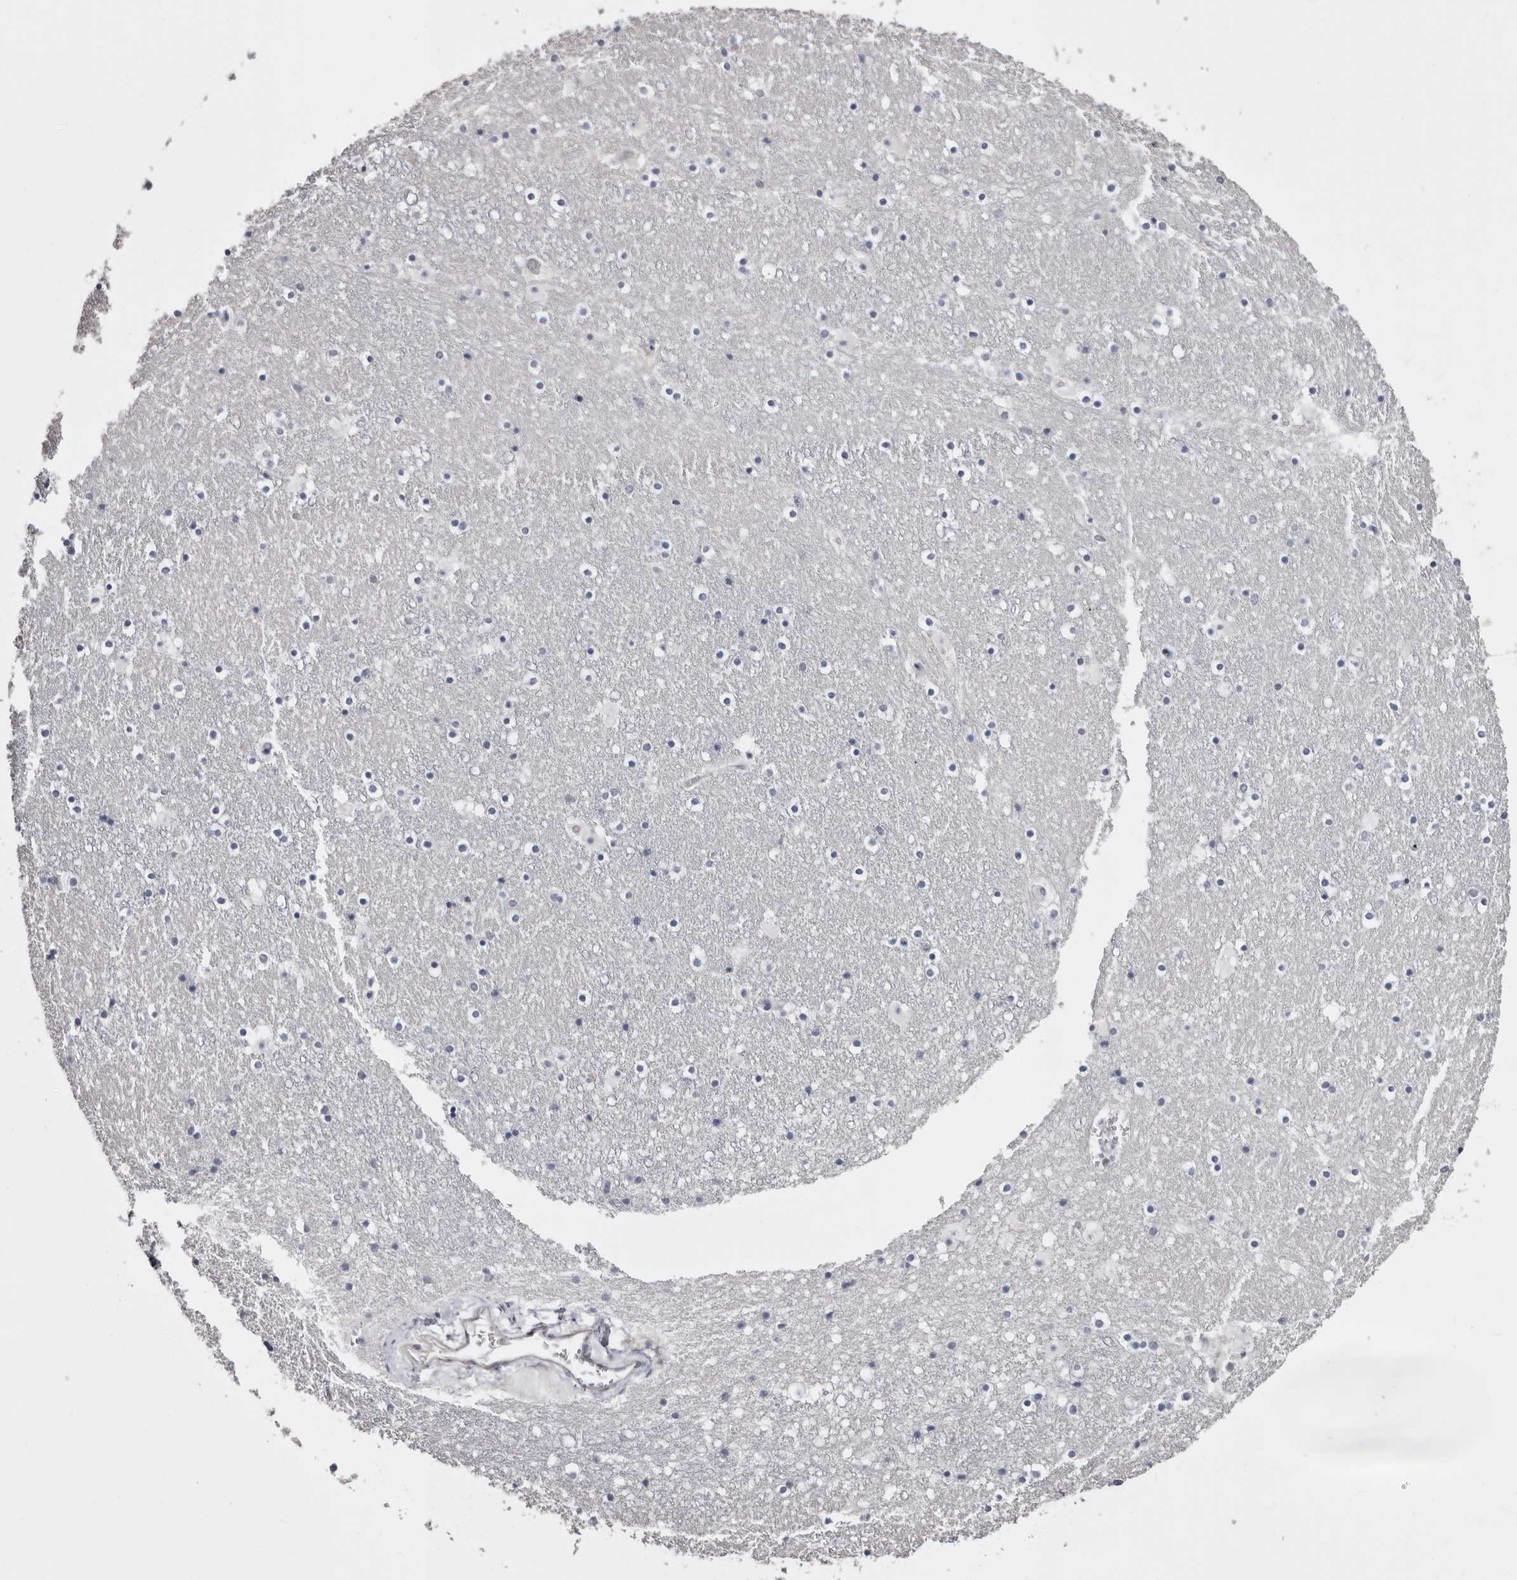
{"staining": {"intensity": "negative", "quantity": "none", "location": "none"}, "tissue": "caudate", "cell_type": "Glial cells", "image_type": "normal", "snomed": [{"axis": "morphology", "description": "Normal tissue, NOS"}, {"axis": "topography", "description": "Lateral ventricle wall"}], "caption": "High power microscopy histopathology image of an immunohistochemistry (IHC) histopathology image of unremarkable caudate, revealing no significant staining in glial cells.", "gene": "LAD1", "patient": {"sex": "male", "age": 45}}